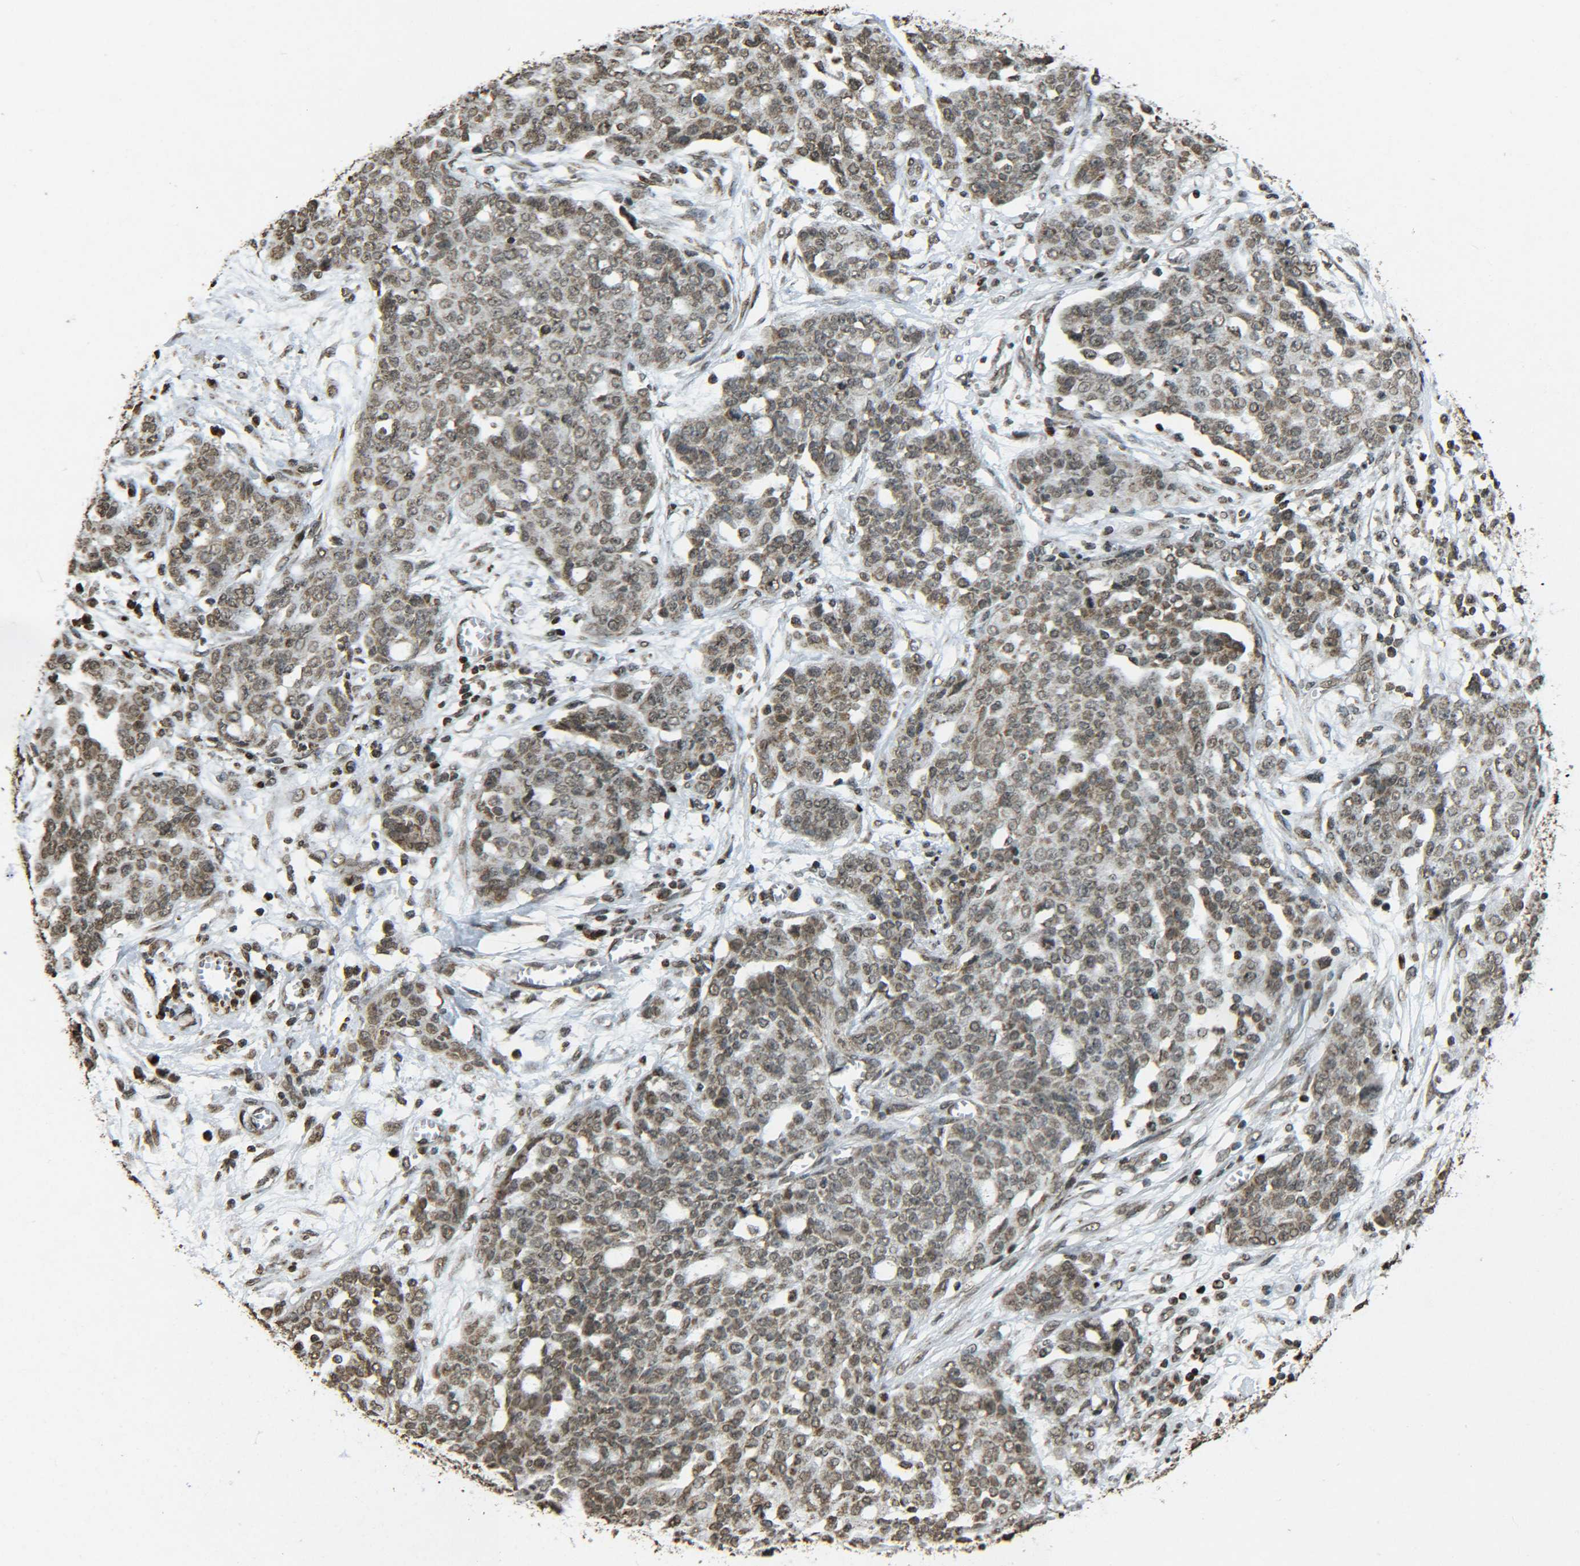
{"staining": {"intensity": "moderate", "quantity": ">75%", "location": "cytoplasmic/membranous,nuclear"}, "tissue": "ovarian cancer", "cell_type": "Tumor cells", "image_type": "cancer", "snomed": [{"axis": "morphology", "description": "Cystadenocarcinoma, serous, NOS"}, {"axis": "topography", "description": "Soft tissue"}, {"axis": "topography", "description": "Ovary"}], "caption": "There is medium levels of moderate cytoplasmic/membranous and nuclear staining in tumor cells of serous cystadenocarcinoma (ovarian), as demonstrated by immunohistochemical staining (brown color).", "gene": "NEUROG2", "patient": {"sex": "female", "age": 57}}